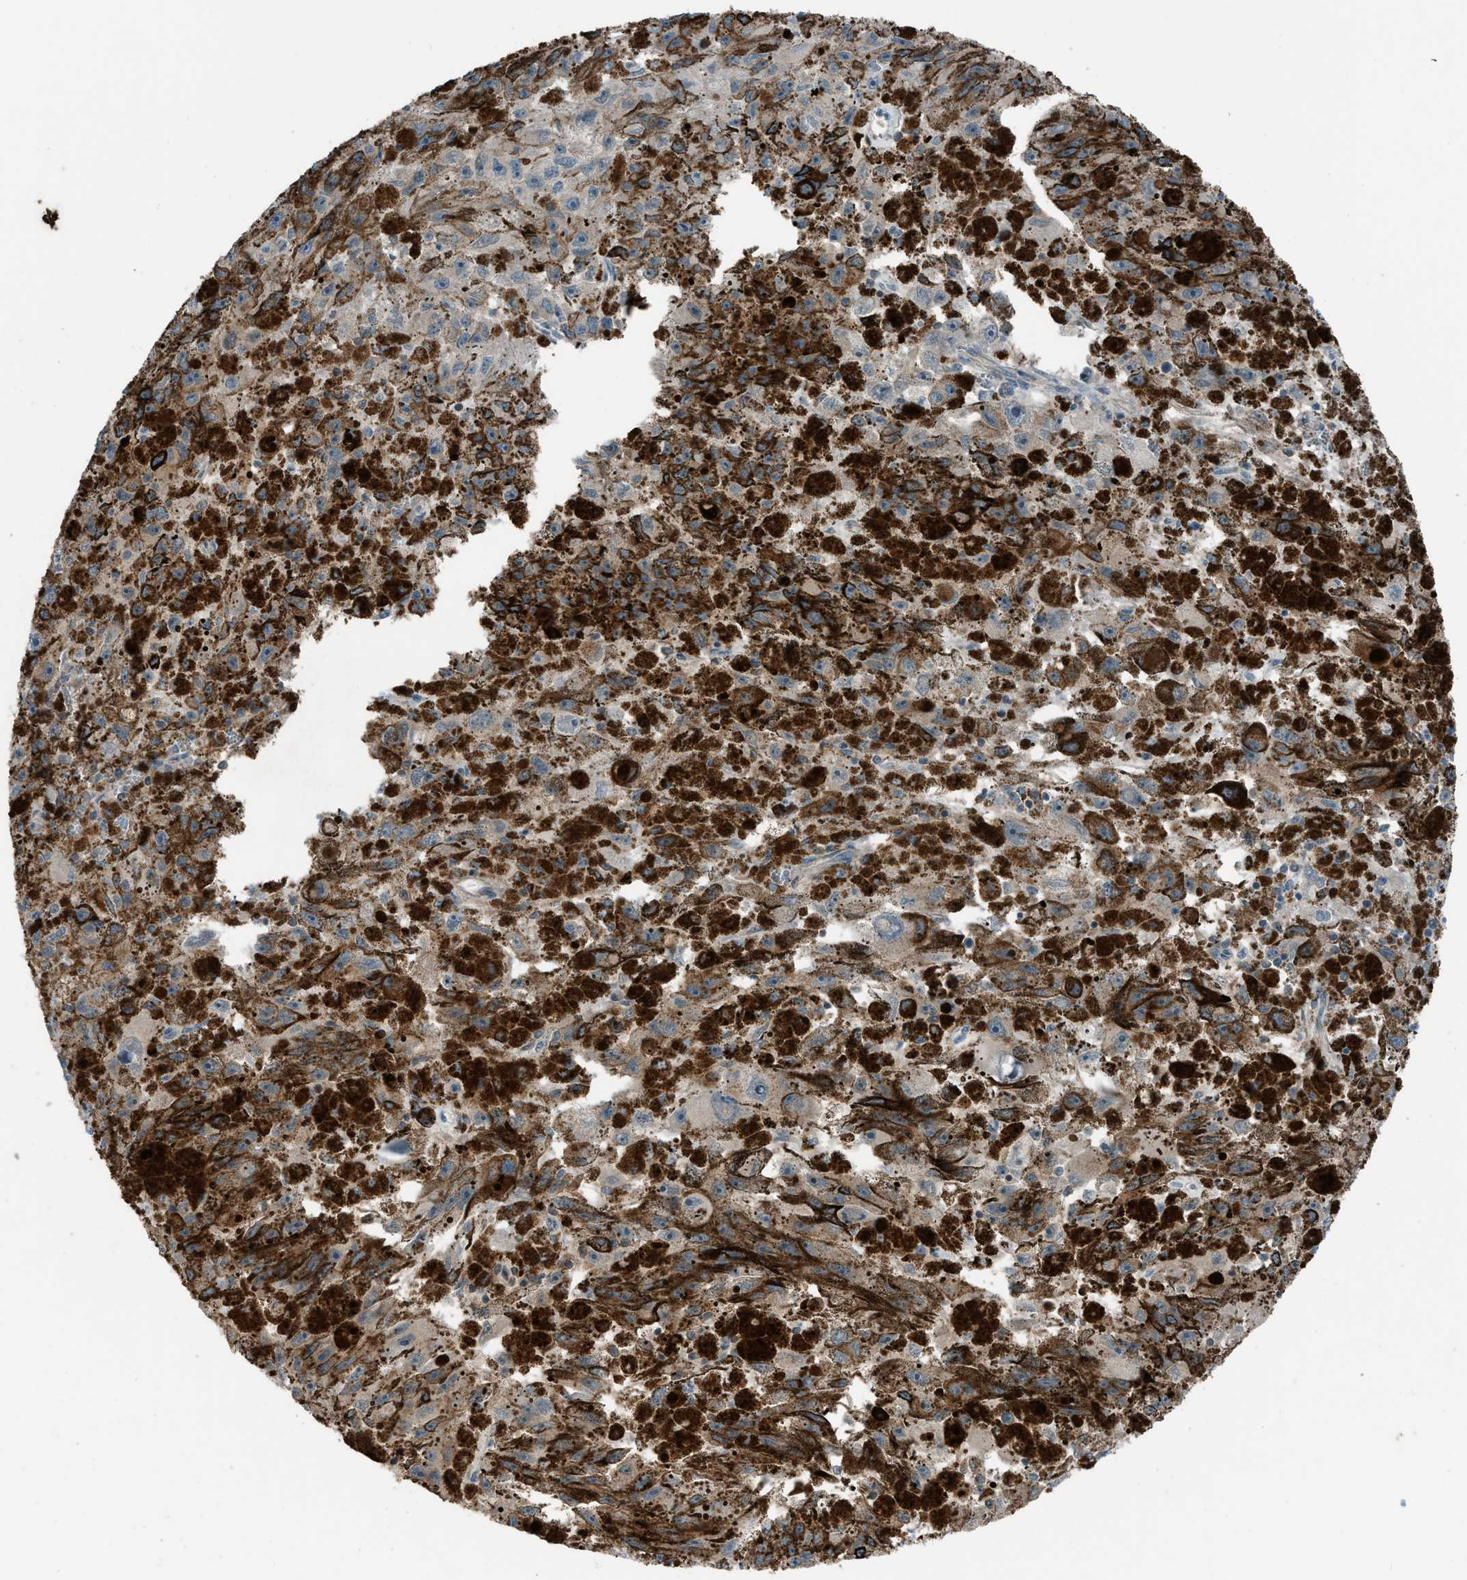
{"staining": {"intensity": "moderate", "quantity": "25%-75%", "location": "cytoplasmic/membranous"}, "tissue": "melanoma", "cell_type": "Tumor cells", "image_type": "cancer", "snomed": [{"axis": "morphology", "description": "Malignant melanoma, NOS"}, {"axis": "topography", "description": "Skin"}], "caption": "Immunohistochemical staining of human melanoma reveals medium levels of moderate cytoplasmic/membranous positivity in about 25%-75% of tumor cells. The staining was performed using DAB, with brown indicating positive protein expression. Nuclei are stained blue with hematoxylin.", "gene": "DYRK1A", "patient": {"sex": "female", "age": 104}}